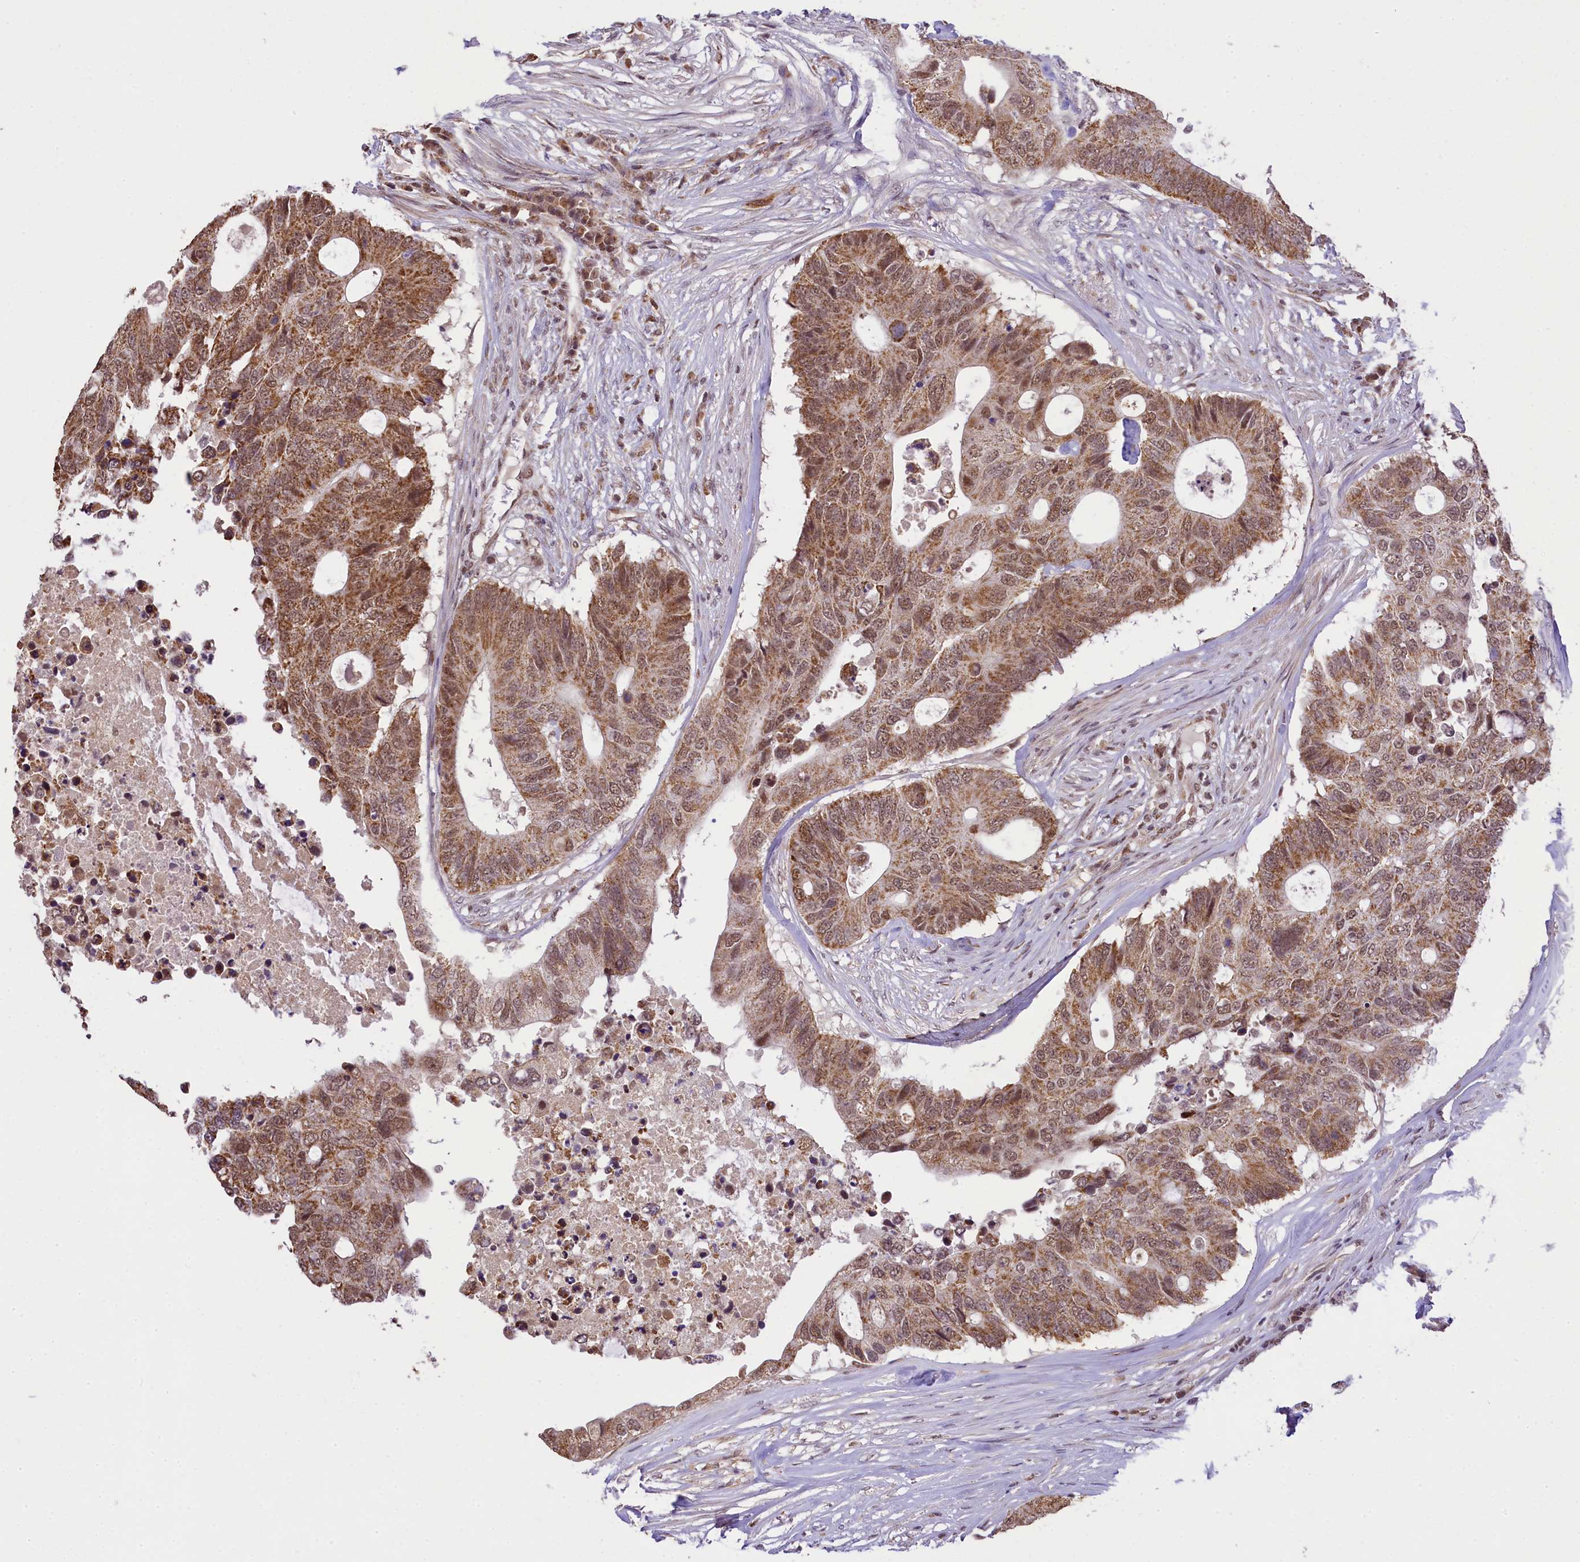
{"staining": {"intensity": "moderate", "quantity": ">75%", "location": "cytoplasmic/membranous,nuclear"}, "tissue": "colorectal cancer", "cell_type": "Tumor cells", "image_type": "cancer", "snomed": [{"axis": "morphology", "description": "Adenocarcinoma, NOS"}, {"axis": "topography", "description": "Colon"}], "caption": "Adenocarcinoma (colorectal) was stained to show a protein in brown. There is medium levels of moderate cytoplasmic/membranous and nuclear staining in approximately >75% of tumor cells.", "gene": "PAF1", "patient": {"sex": "male", "age": 71}}